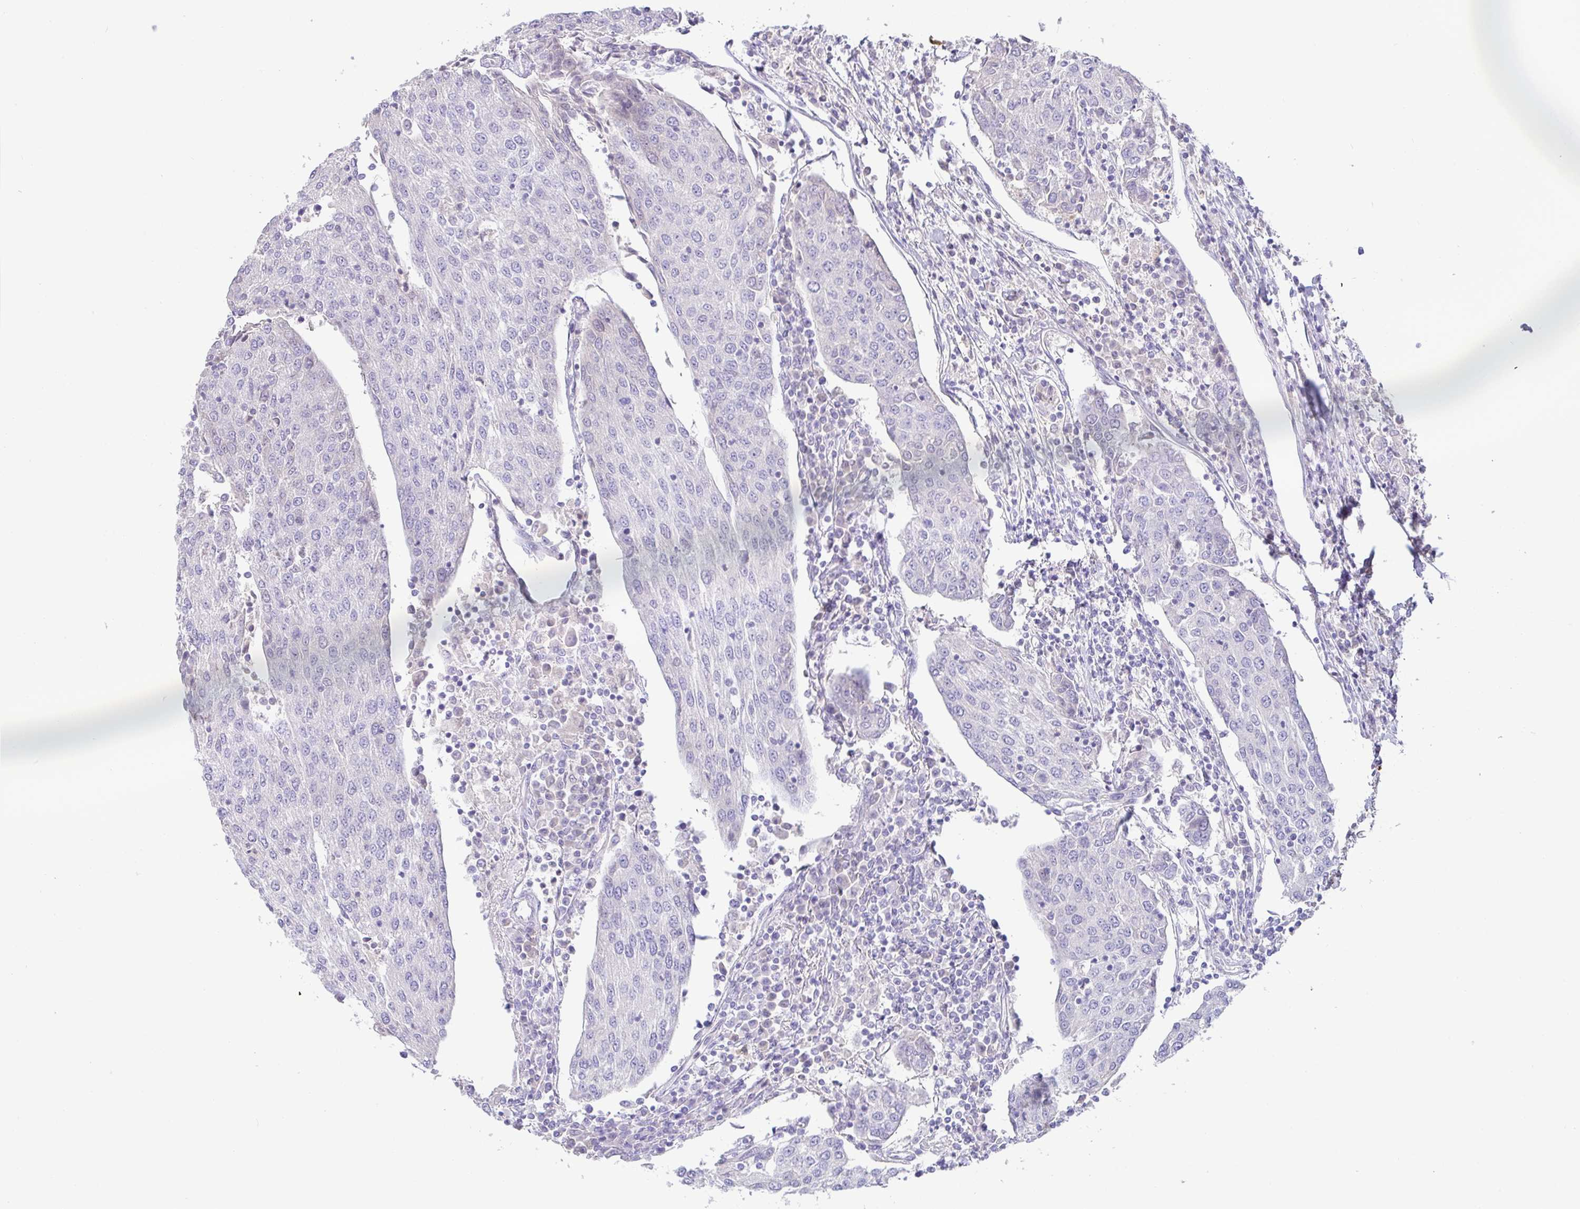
{"staining": {"intensity": "negative", "quantity": "none", "location": "none"}, "tissue": "urothelial cancer", "cell_type": "Tumor cells", "image_type": "cancer", "snomed": [{"axis": "morphology", "description": "Urothelial carcinoma, High grade"}, {"axis": "topography", "description": "Urinary bladder"}], "caption": "An image of human urothelial cancer is negative for staining in tumor cells. Brightfield microscopy of immunohistochemistry (IHC) stained with DAB (brown) and hematoxylin (blue), captured at high magnification.", "gene": "PYGM", "patient": {"sex": "female", "age": 85}}